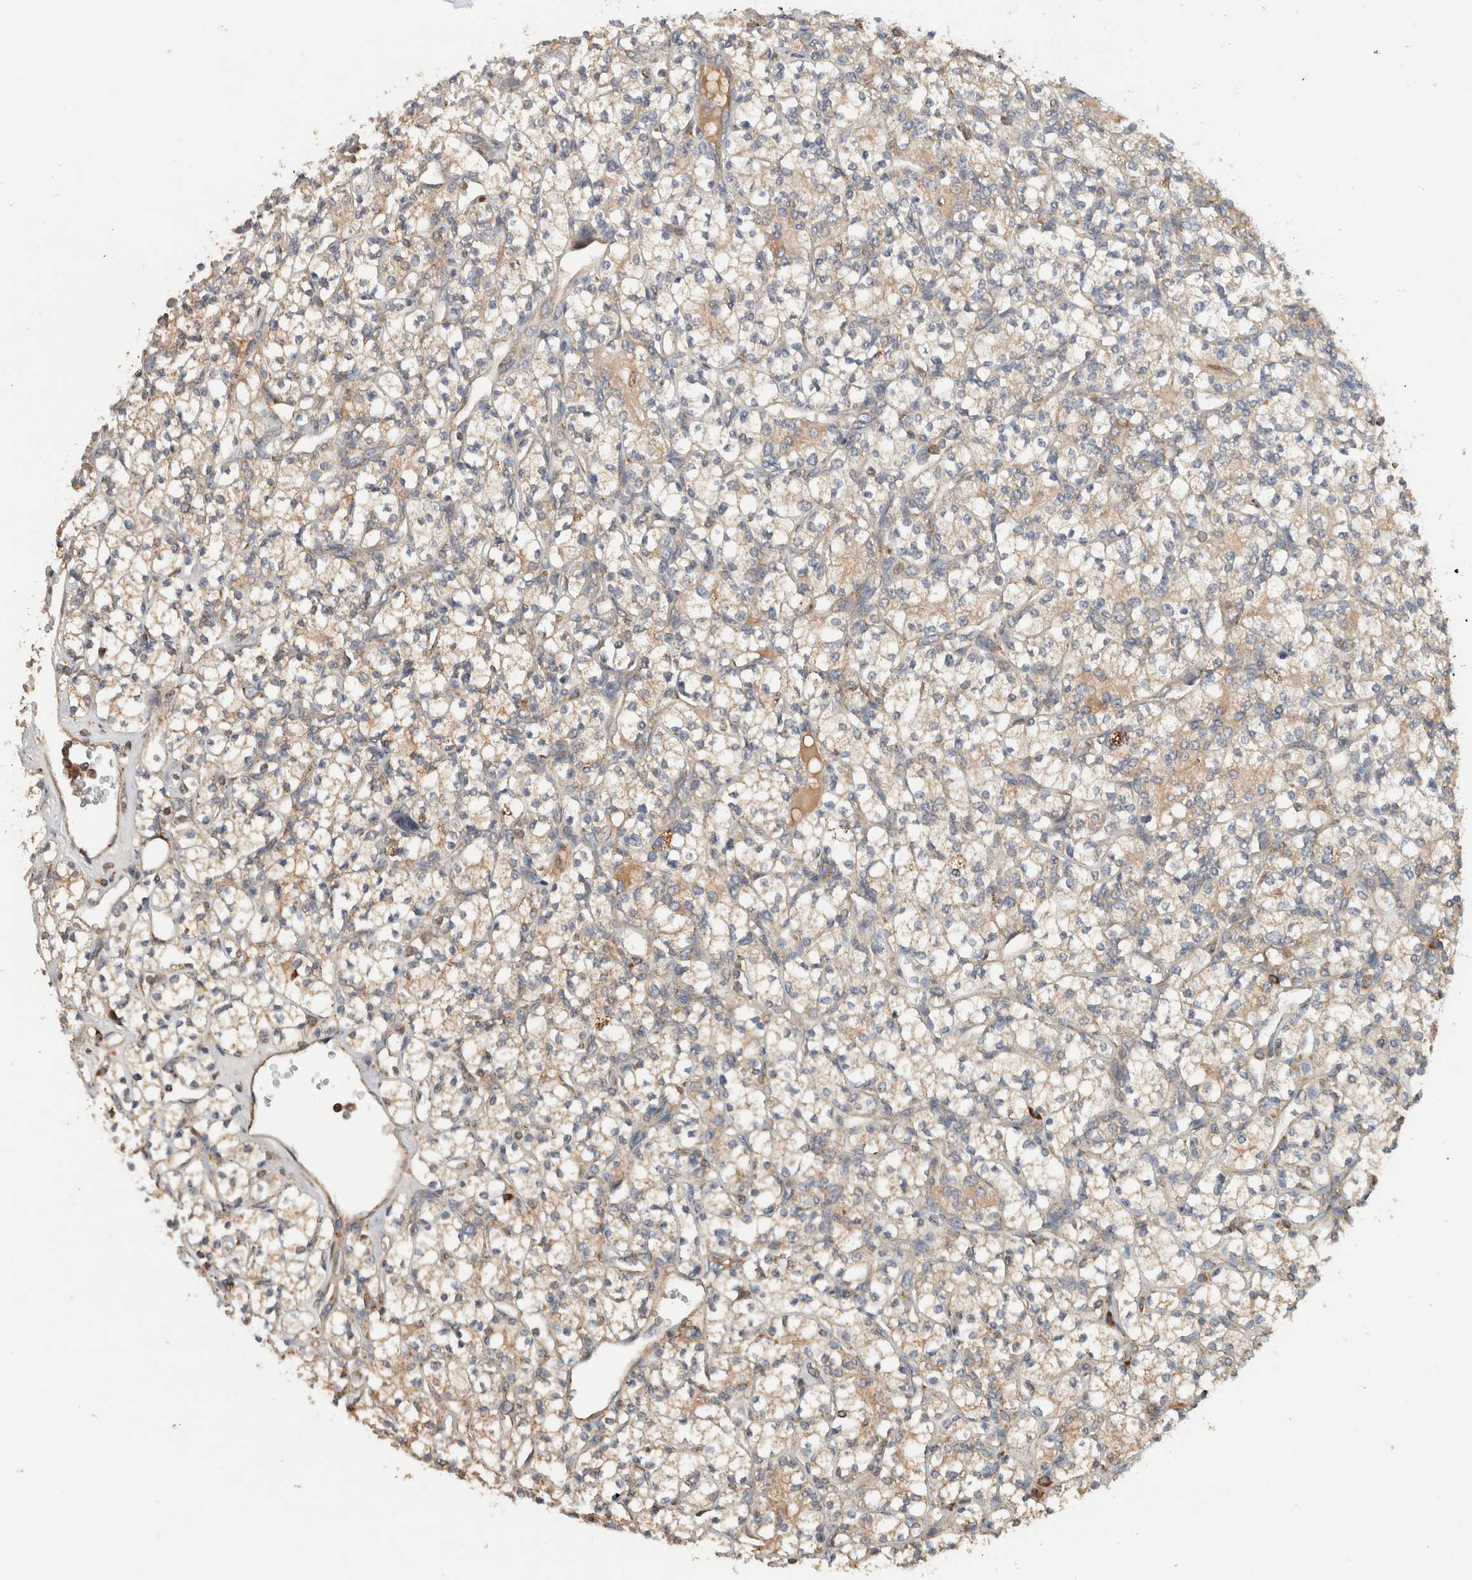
{"staining": {"intensity": "weak", "quantity": ">75%", "location": "cytoplasmic/membranous"}, "tissue": "renal cancer", "cell_type": "Tumor cells", "image_type": "cancer", "snomed": [{"axis": "morphology", "description": "Adenocarcinoma, NOS"}, {"axis": "topography", "description": "Kidney"}], "caption": "Immunohistochemical staining of renal adenocarcinoma demonstrates low levels of weak cytoplasmic/membranous staining in about >75% of tumor cells. Ihc stains the protein of interest in brown and the nuclei are stained blue.", "gene": "AMPD1", "patient": {"sex": "male", "age": 77}}